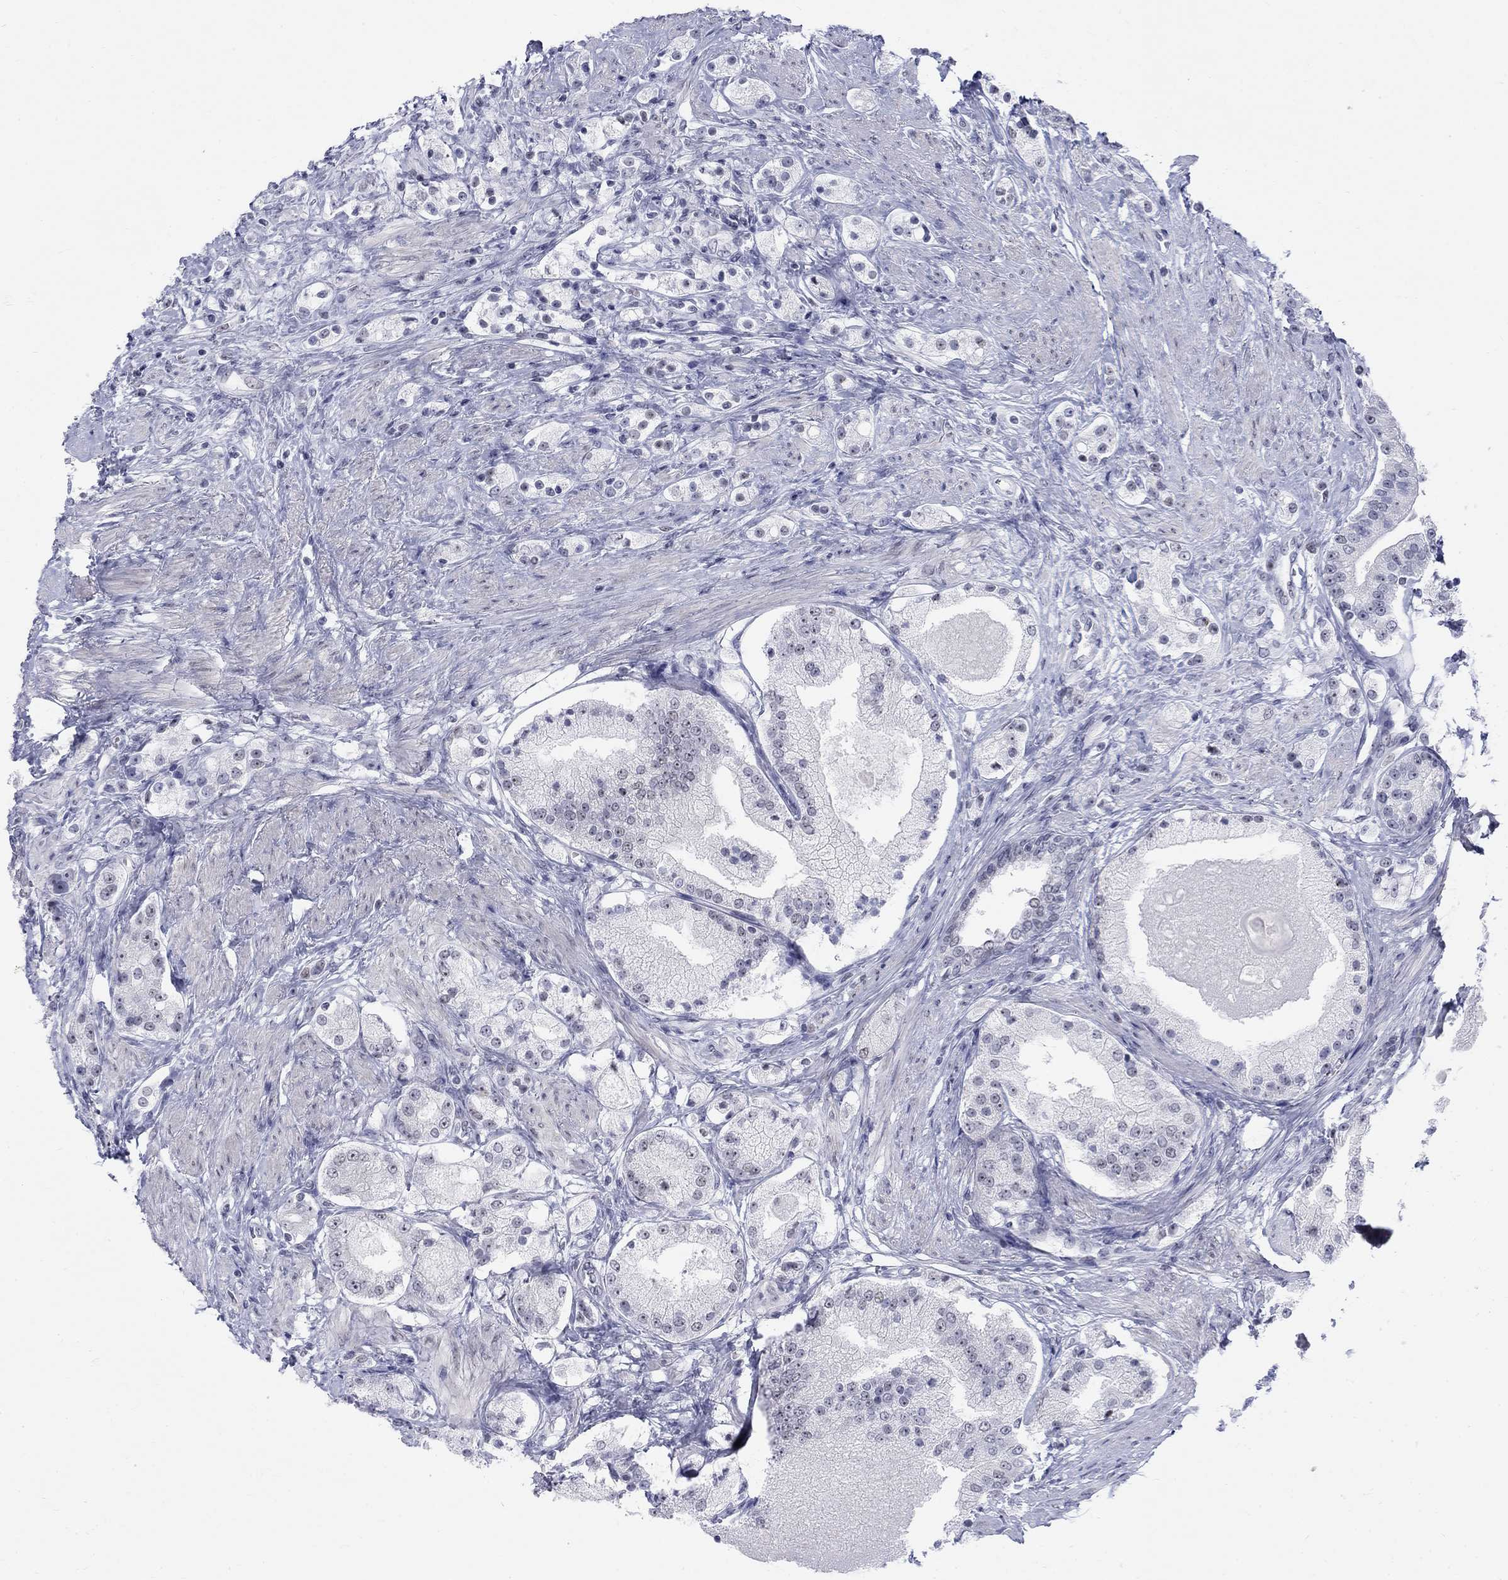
{"staining": {"intensity": "negative", "quantity": "none", "location": "none"}, "tissue": "prostate cancer", "cell_type": "Tumor cells", "image_type": "cancer", "snomed": [{"axis": "morphology", "description": "Adenocarcinoma, NOS"}, {"axis": "topography", "description": "Prostate and seminal vesicle, NOS"}, {"axis": "topography", "description": "Prostate"}], "caption": "Tumor cells are negative for protein expression in human prostate adenocarcinoma.", "gene": "DMTN", "patient": {"sex": "male", "age": 67}}